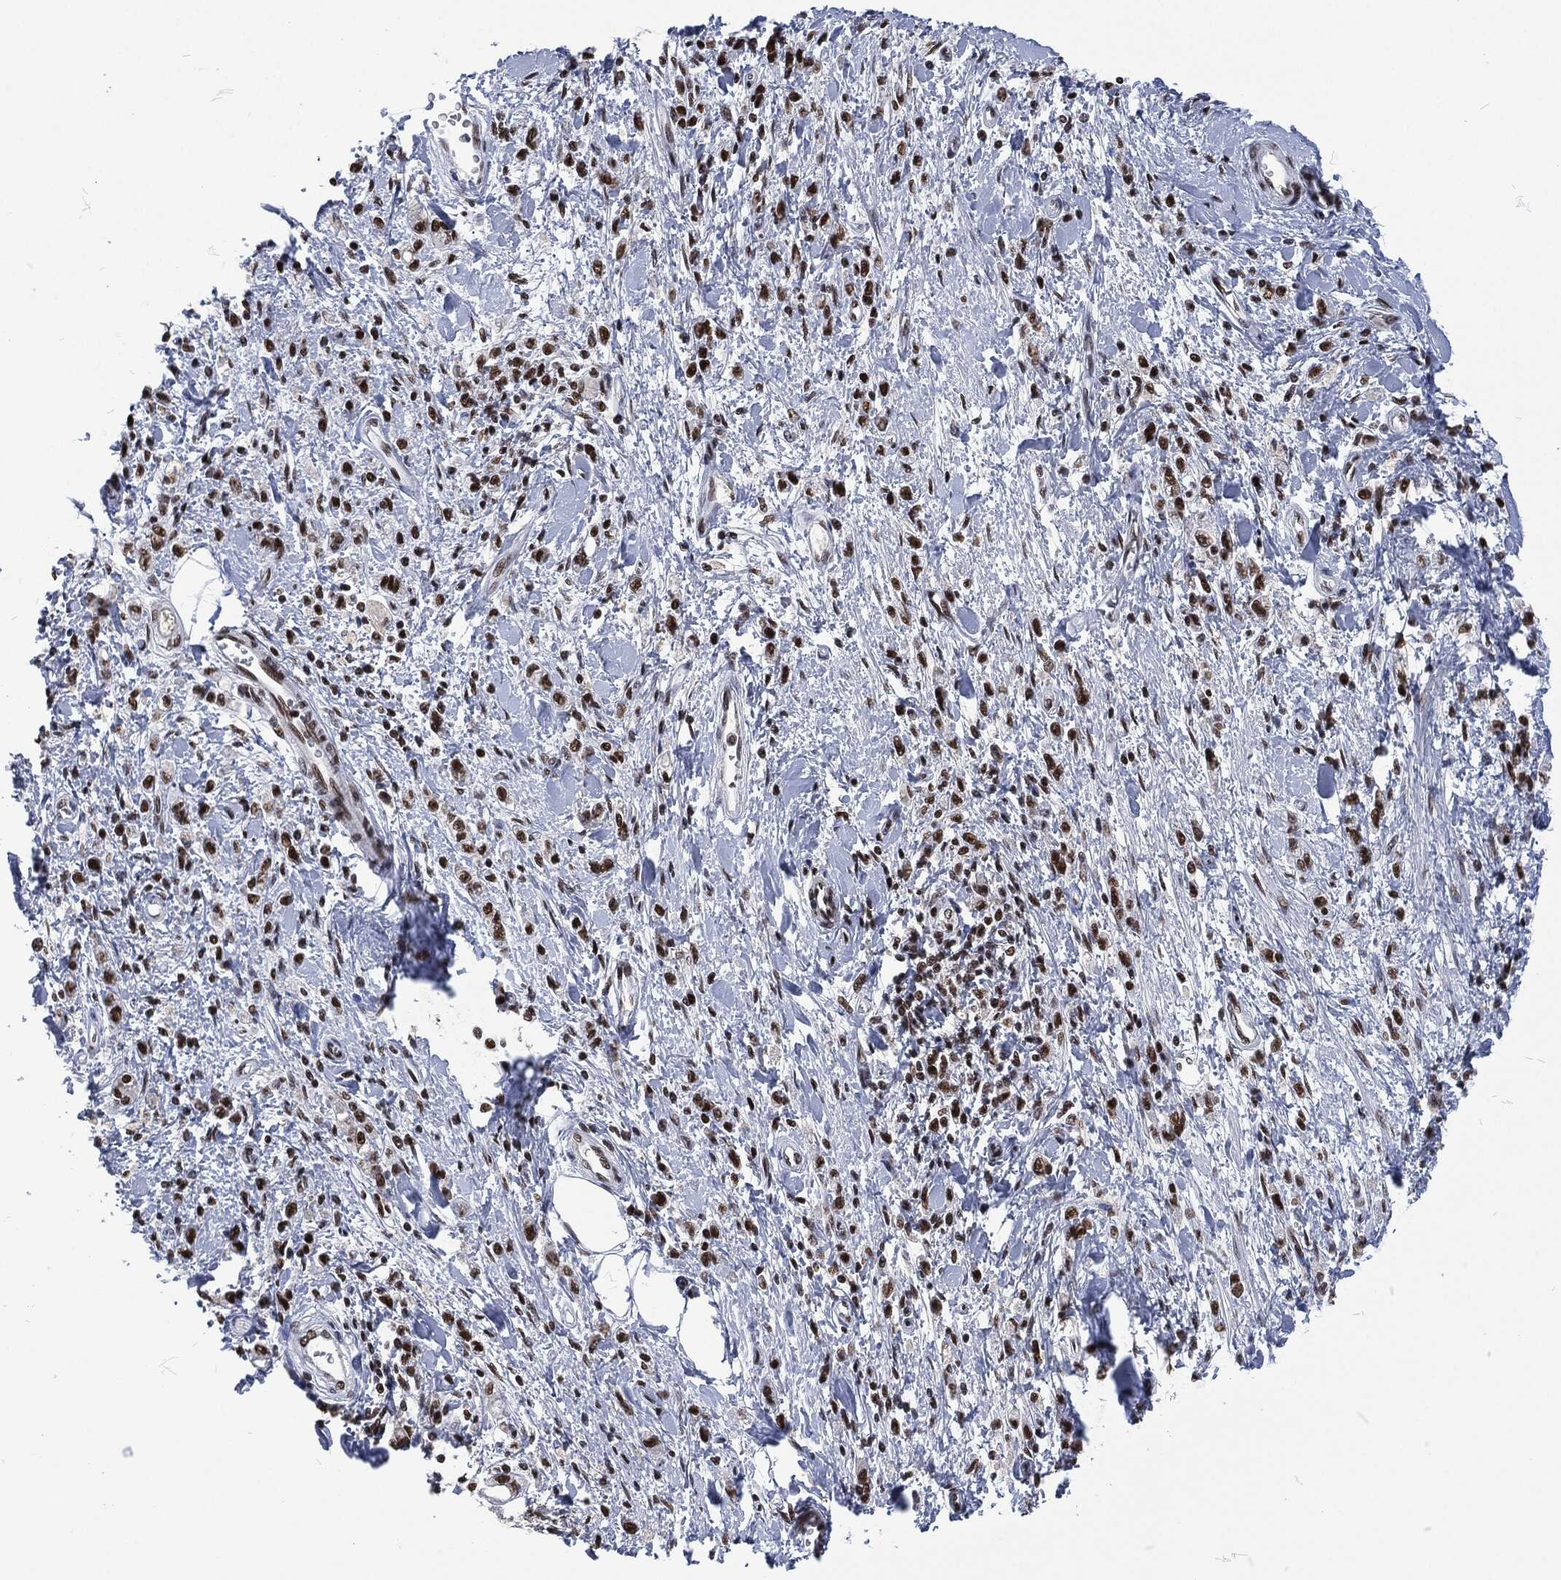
{"staining": {"intensity": "strong", "quantity": ">75%", "location": "nuclear"}, "tissue": "stomach cancer", "cell_type": "Tumor cells", "image_type": "cancer", "snomed": [{"axis": "morphology", "description": "Adenocarcinoma, NOS"}, {"axis": "topography", "description": "Stomach"}], "caption": "Protein expression analysis of human stomach cancer reveals strong nuclear staining in about >75% of tumor cells.", "gene": "DCPS", "patient": {"sex": "male", "age": 77}}